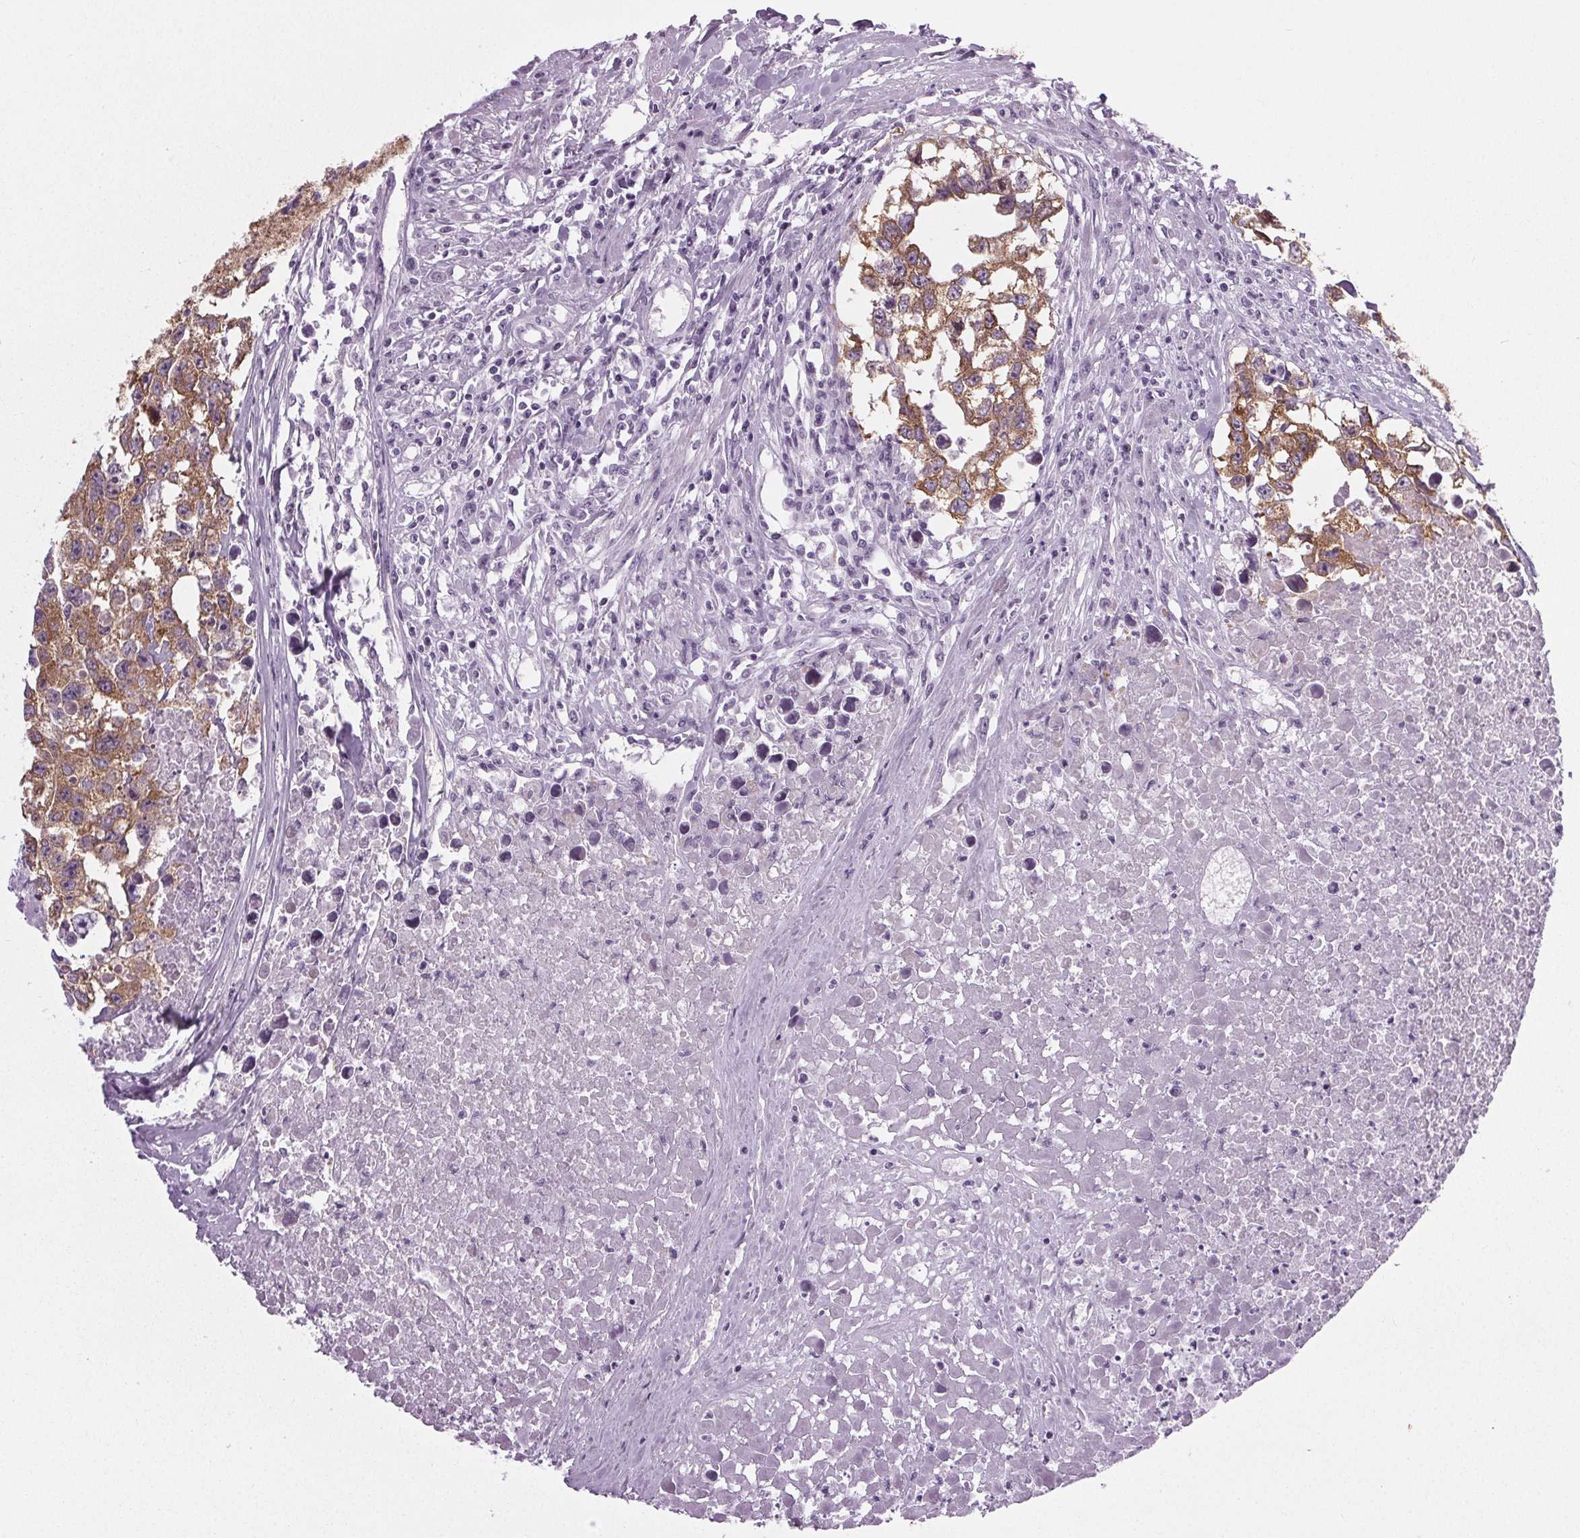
{"staining": {"intensity": "moderate", "quantity": ">75%", "location": "cytoplasmic/membranous"}, "tissue": "testis cancer", "cell_type": "Tumor cells", "image_type": "cancer", "snomed": [{"axis": "morphology", "description": "Carcinoma, Embryonal, NOS"}, {"axis": "morphology", "description": "Teratoma, malignant, NOS"}, {"axis": "topography", "description": "Testis"}], "caption": "This histopathology image reveals embryonal carcinoma (testis) stained with immunohistochemistry to label a protein in brown. The cytoplasmic/membranous of tumor cells show moderate positivity for the protein. Nuclei are counter-stained blue.", "gene": "IGF2BP1", "patient": {"sex": "male", "age": 44}}